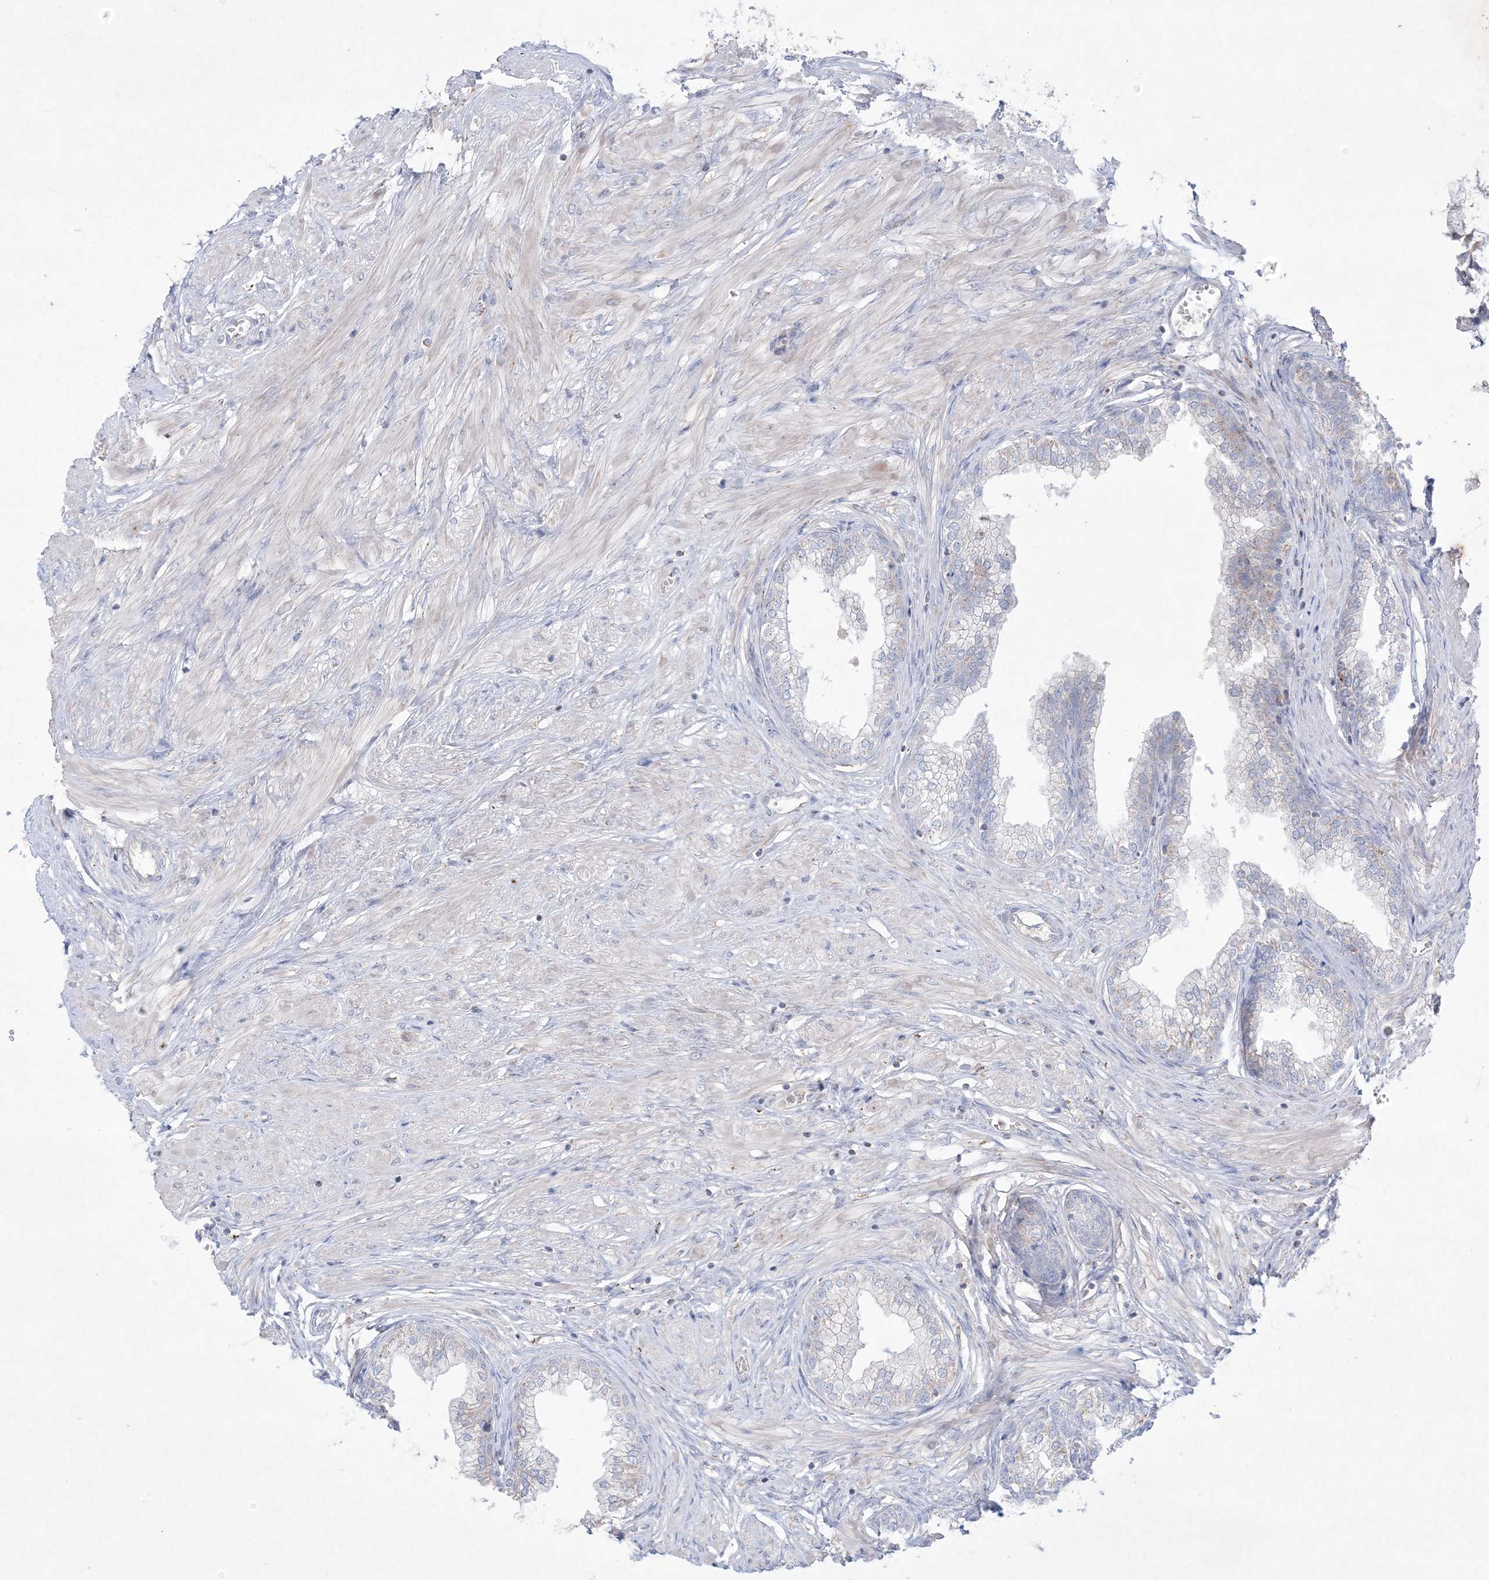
{"staining": {"intensity": "weak", "quantity": "<25%", "location": "cytoplasmic/membranous"}, "tissue": "prostate", "cell_type": "Glandular cells", "image_type": "normal", "snomed": [{"axis": "morphology", "description": "Normal tissue, NOS"}, {"axis": "morphology", "description": "Urothelial carcinoma, Low grade"}, {"axis": "topography", "description": "Urinary bladder"}, {"axis": "topography", "description": "Prostate"}], "caption": "Immunohistochemical staining of normal human prostate shows no significant staining in glandular cells.", "gene": "KCTD6", "patient": {"sex": "male", "age": 60}}